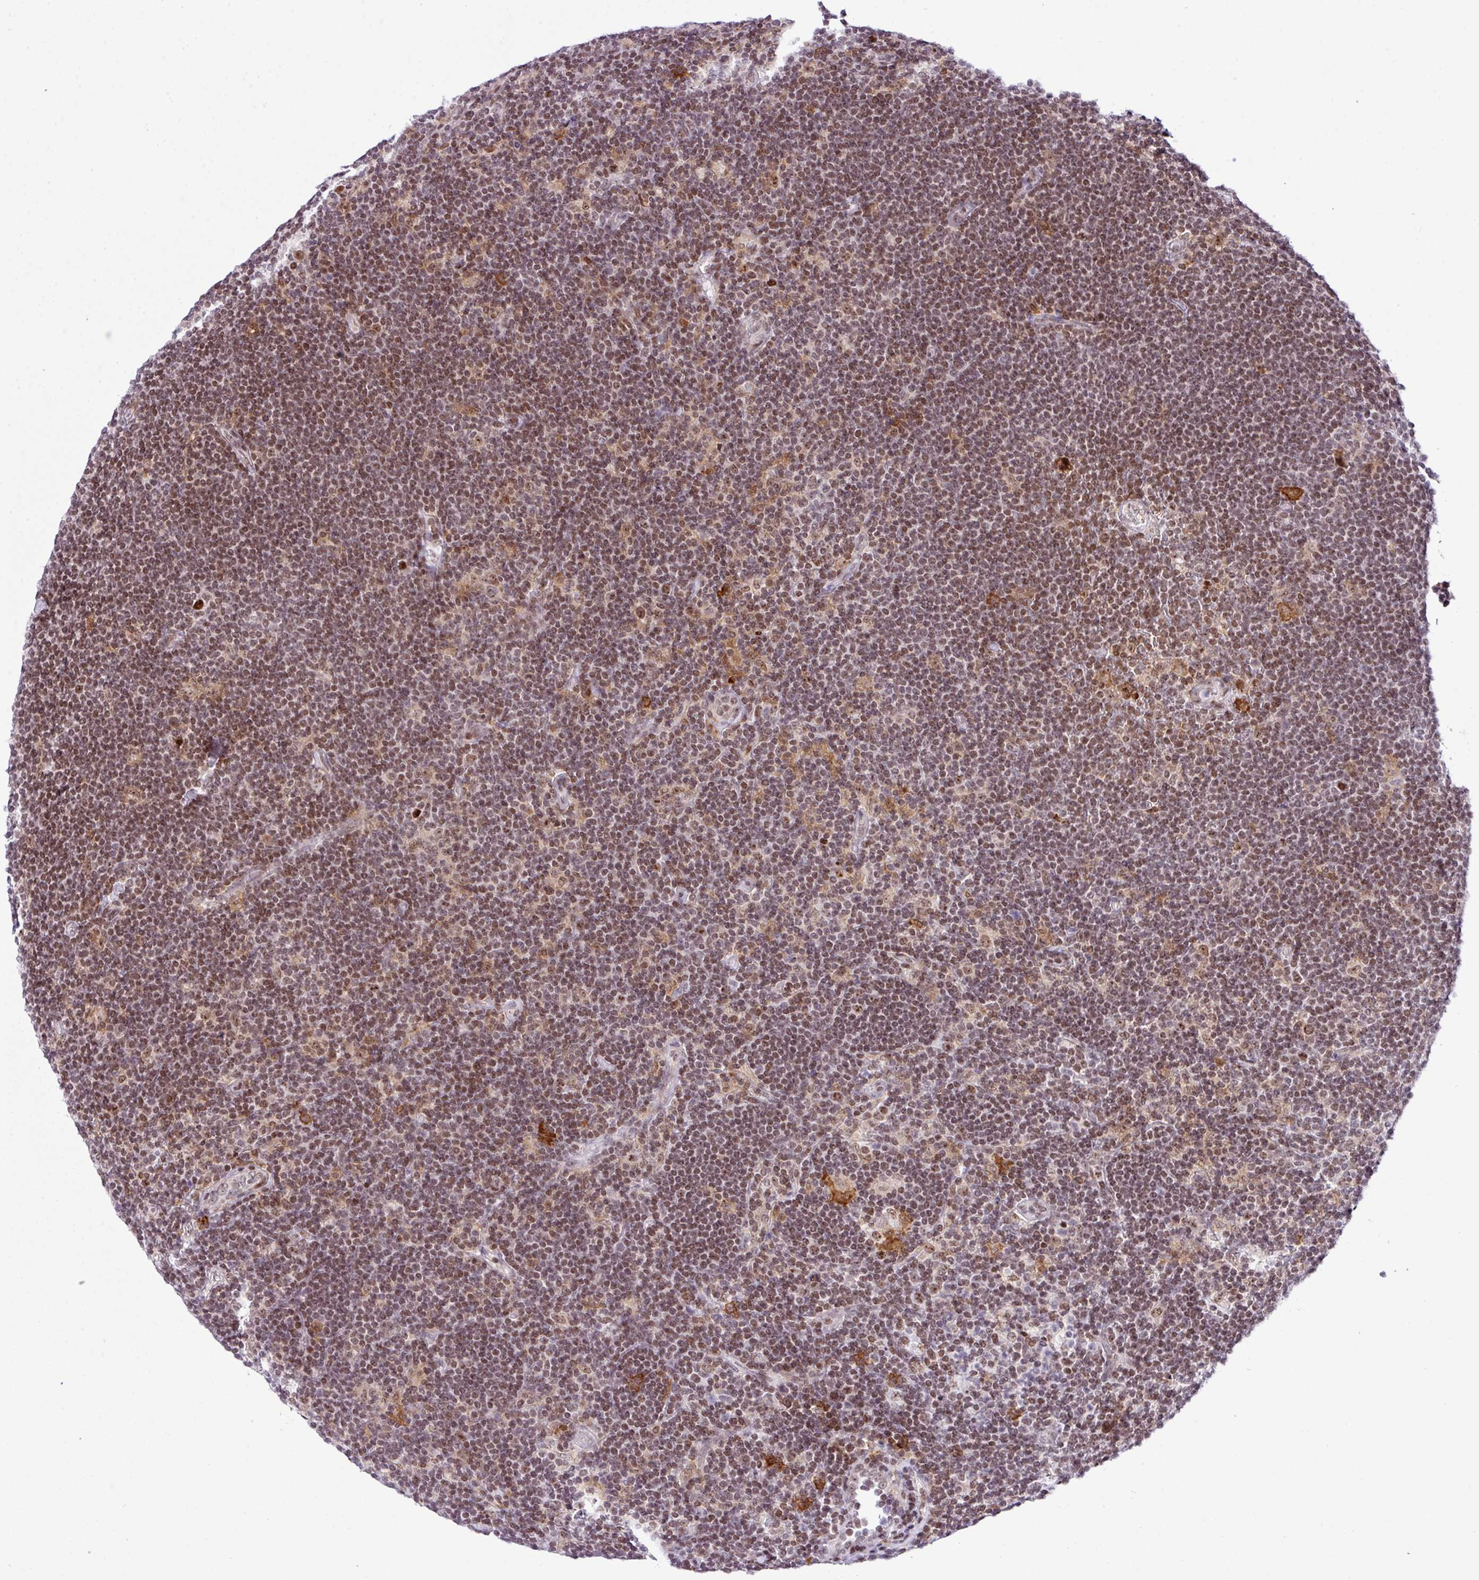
{"staining": {"intensity": "moderate", "quantity": ">75%", "location": "nuclear"}, "tissue": "lymphoma", "cell_type": "Tumor cells", "image_type": "cancer", "snomed": [{"axis": "morphology", "description": "Hodgkin's disease, NOS"}, {"axis": "topography", "description": "Lymph node"}], "caption": "Approximately >75% of tumor cells in lymphoma reveal moderate nuclear protein staining as visualized by brown immunohistochemical staining.", "gene": "CCDC137", "patient": {"sex": "female", "age": 57}}